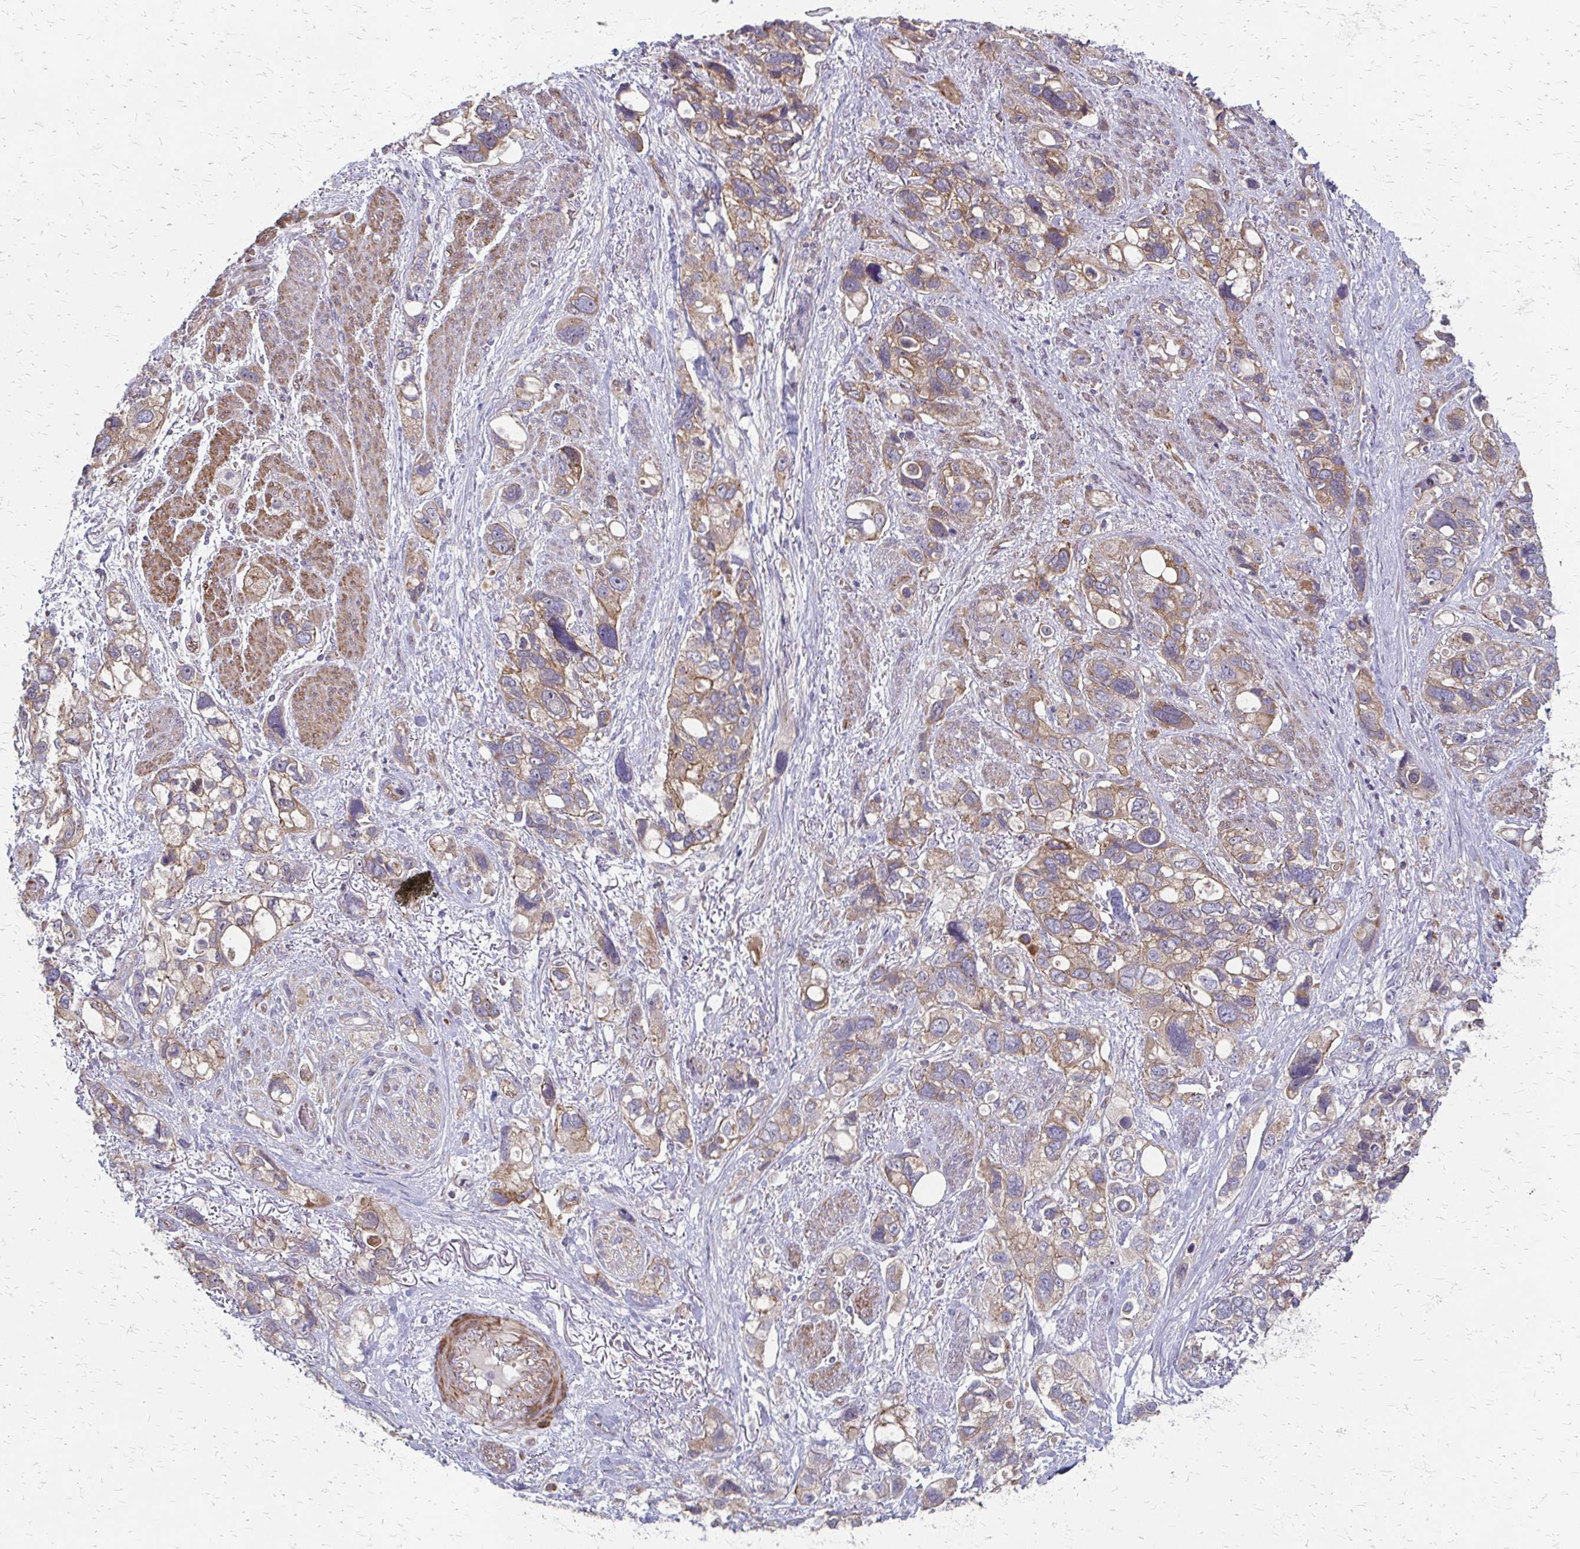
{"staining": {"intensity": "moderate", "quantity": ">75%", "location": "cytoplasmic/membranous"}, "tissue": "stomach cancer", "cell_type": "Tumor cells", "image_type": "cancer", "snomed": [{"axis": "morphology", "description": "Adenocarcinoma, NOS"}, {"axis": "topography", "description": "Stomach, upper"}], "caption": "IHC histopathology image of neoplastic tissue: human adenocarcinoma (stomach) stained using immunohistochemistry shows medium levels of moderate protein expression localized specifically in the cytoplasmic/membranous of tumor cells, appearing as a cytoplasmic/membranous brown color.", "gene": "ZNF383", "patient": {"sex": "female", "age": 81}}